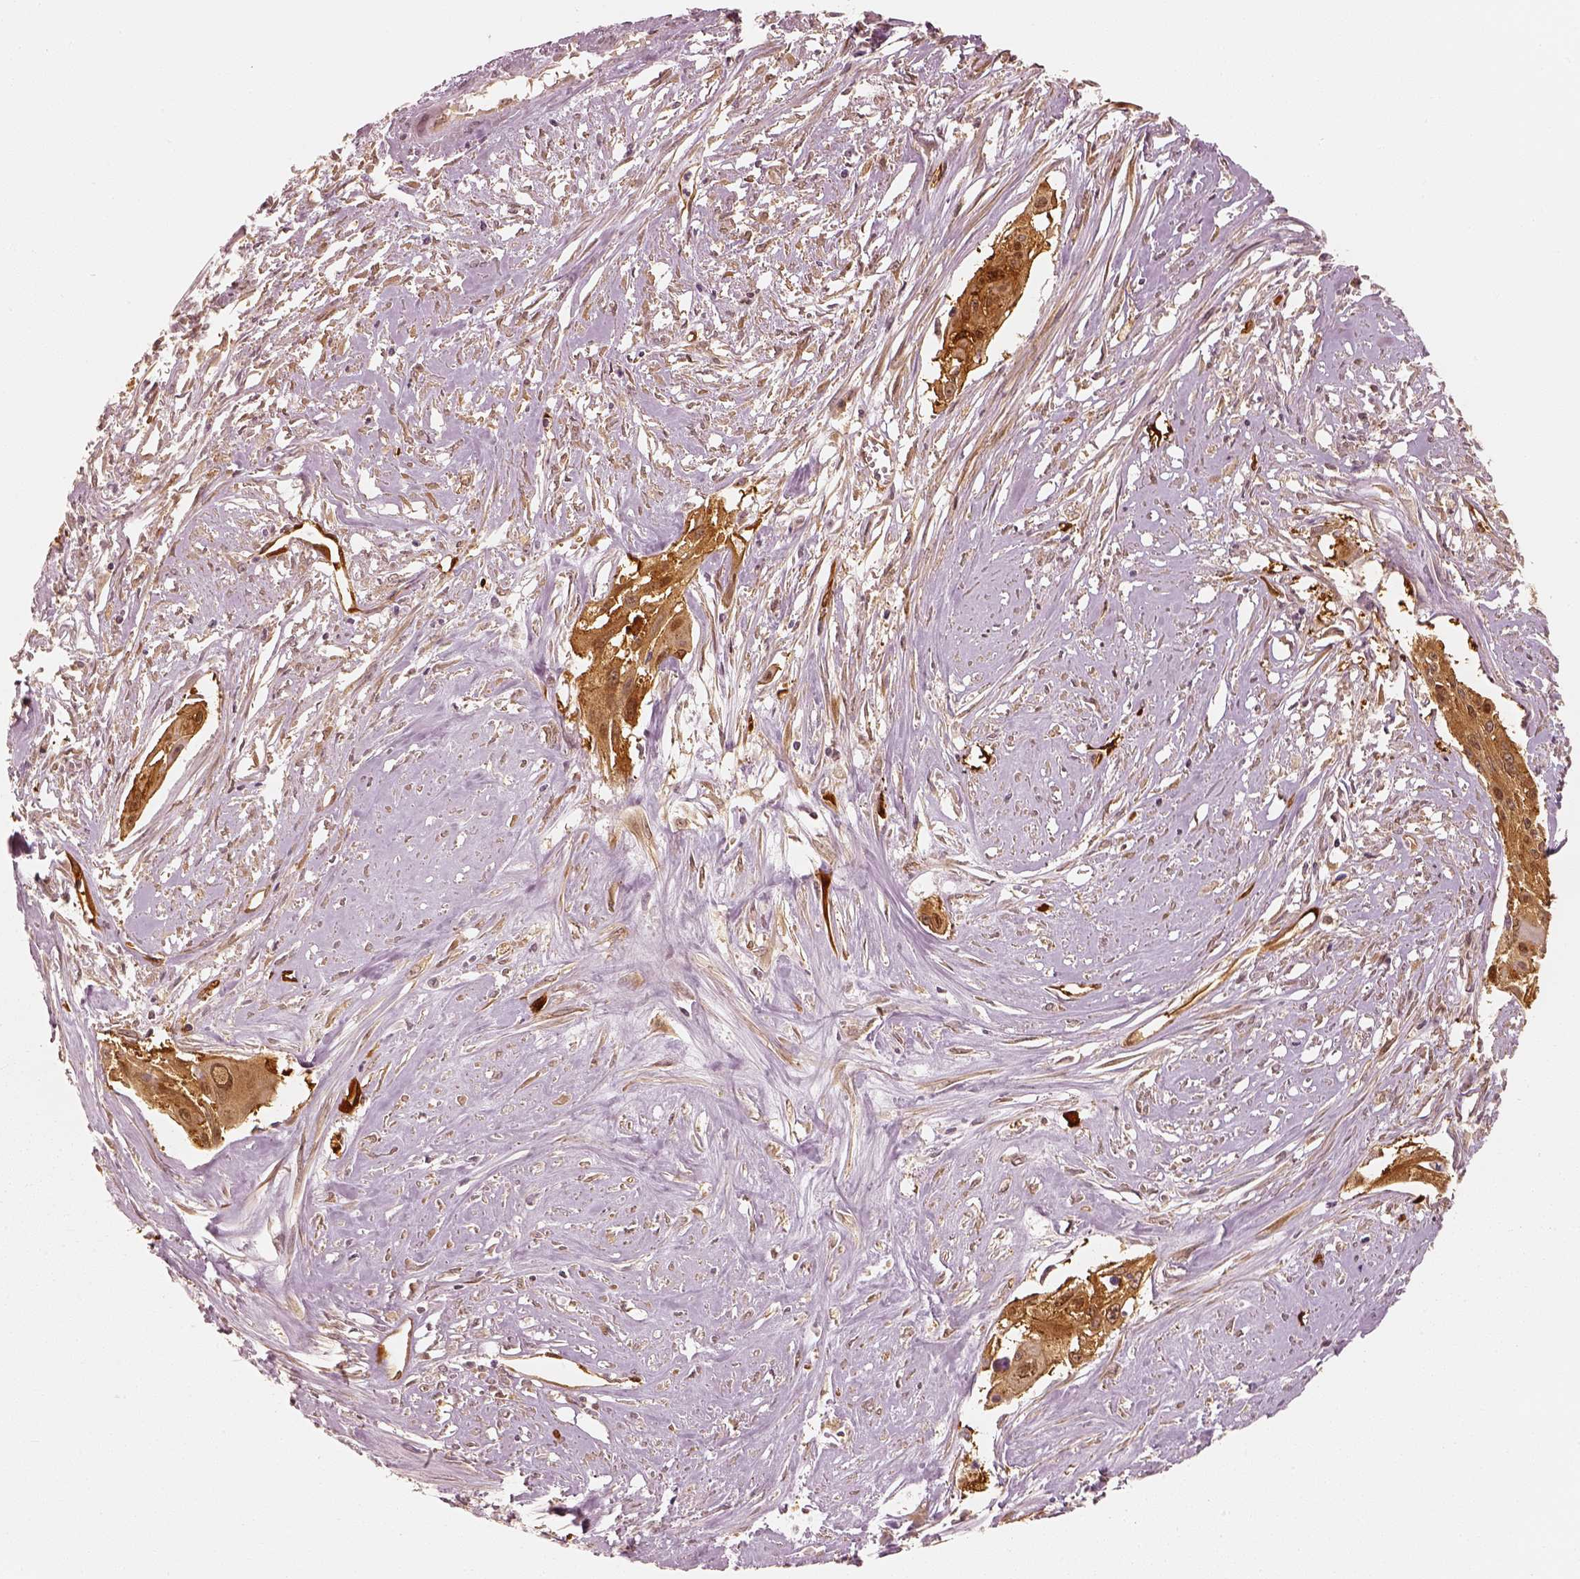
{"staining": {"intensity": "moderate", "quantity": ">75%", "location": "cytoplasmic/membranous"}, "tissue": "cervical cancer", "cell_type": "Tumor cells", "image_type": "cancer", "snomed": [{"axis": "morphology", "description": "Squamous cell carcinoma, NOS"}, {"axis": "topography", "description": "Cervix"}], "caption": "There is medium levels of moderate cytoplasmic/membranous positivity in tumor cells of squamous cell carcinoma (cervical), as demonstrated by immunohistochemical staining (brown color).", "gene": "FSCN1", "patient": {"sex": "female", "age": 49}}